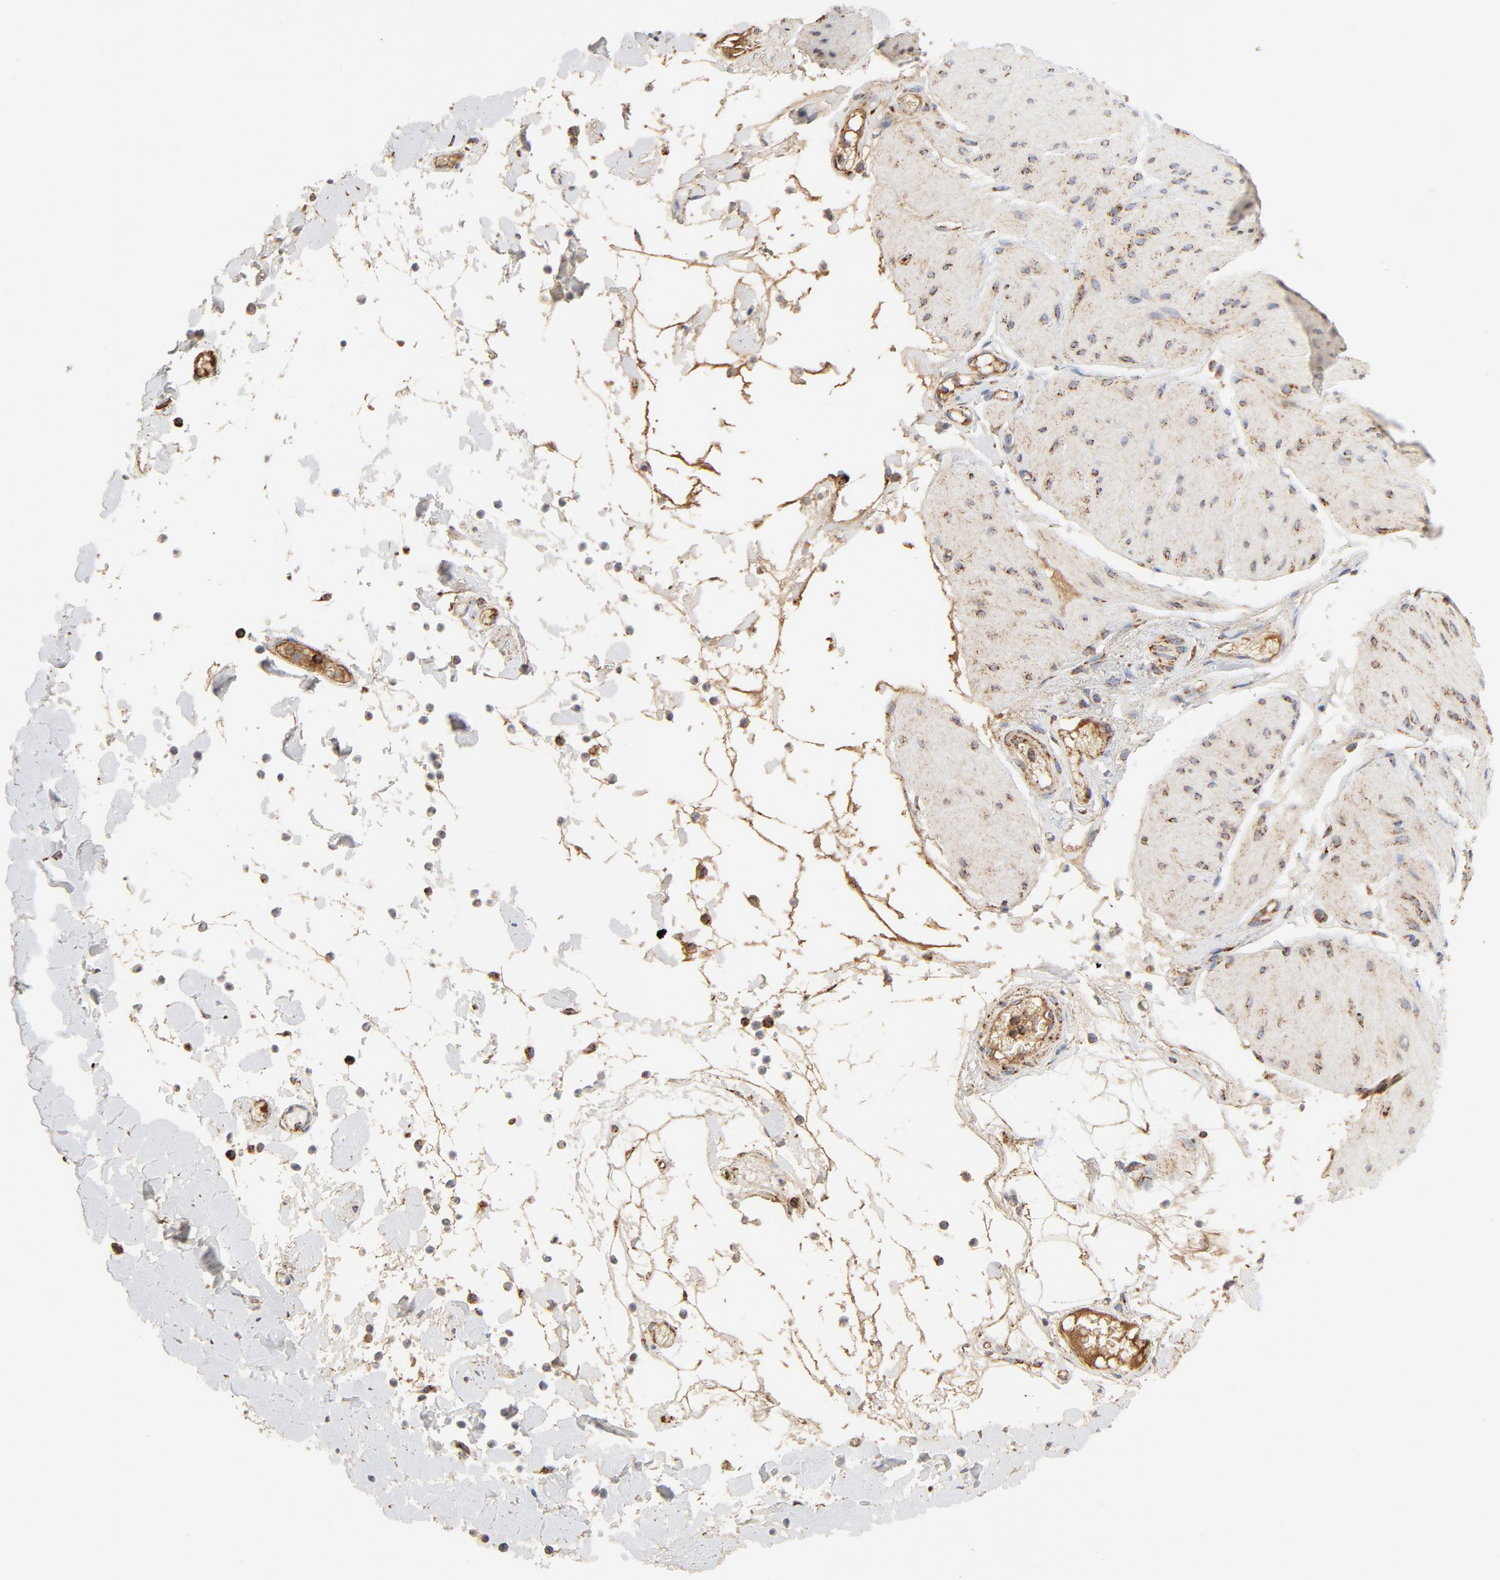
{"staining": {"intensity": "strong", "quantity": ">75%", "location": "cytoplasmic/membranous"}, "tissue": "smooth muscle", "cell_type": "Smooth muscle cells", "image_type": "normal", "snomed": [{"axis": "morphology", "description": "Normal tissue, NOS"}, {"axis": "topography", "description": "Smooth muscle"}, {"axis": "topography", "description": "Colon"}], "caption": "Approximately >75% of smooth muscle cells in unremarkable human smooth muscle display strong cytoplasmic/membranous protein expression as visualized by brown immunohistochemical staining.", "gene": "PCNX4", "patient": {"sex": "male", "age": 67}}